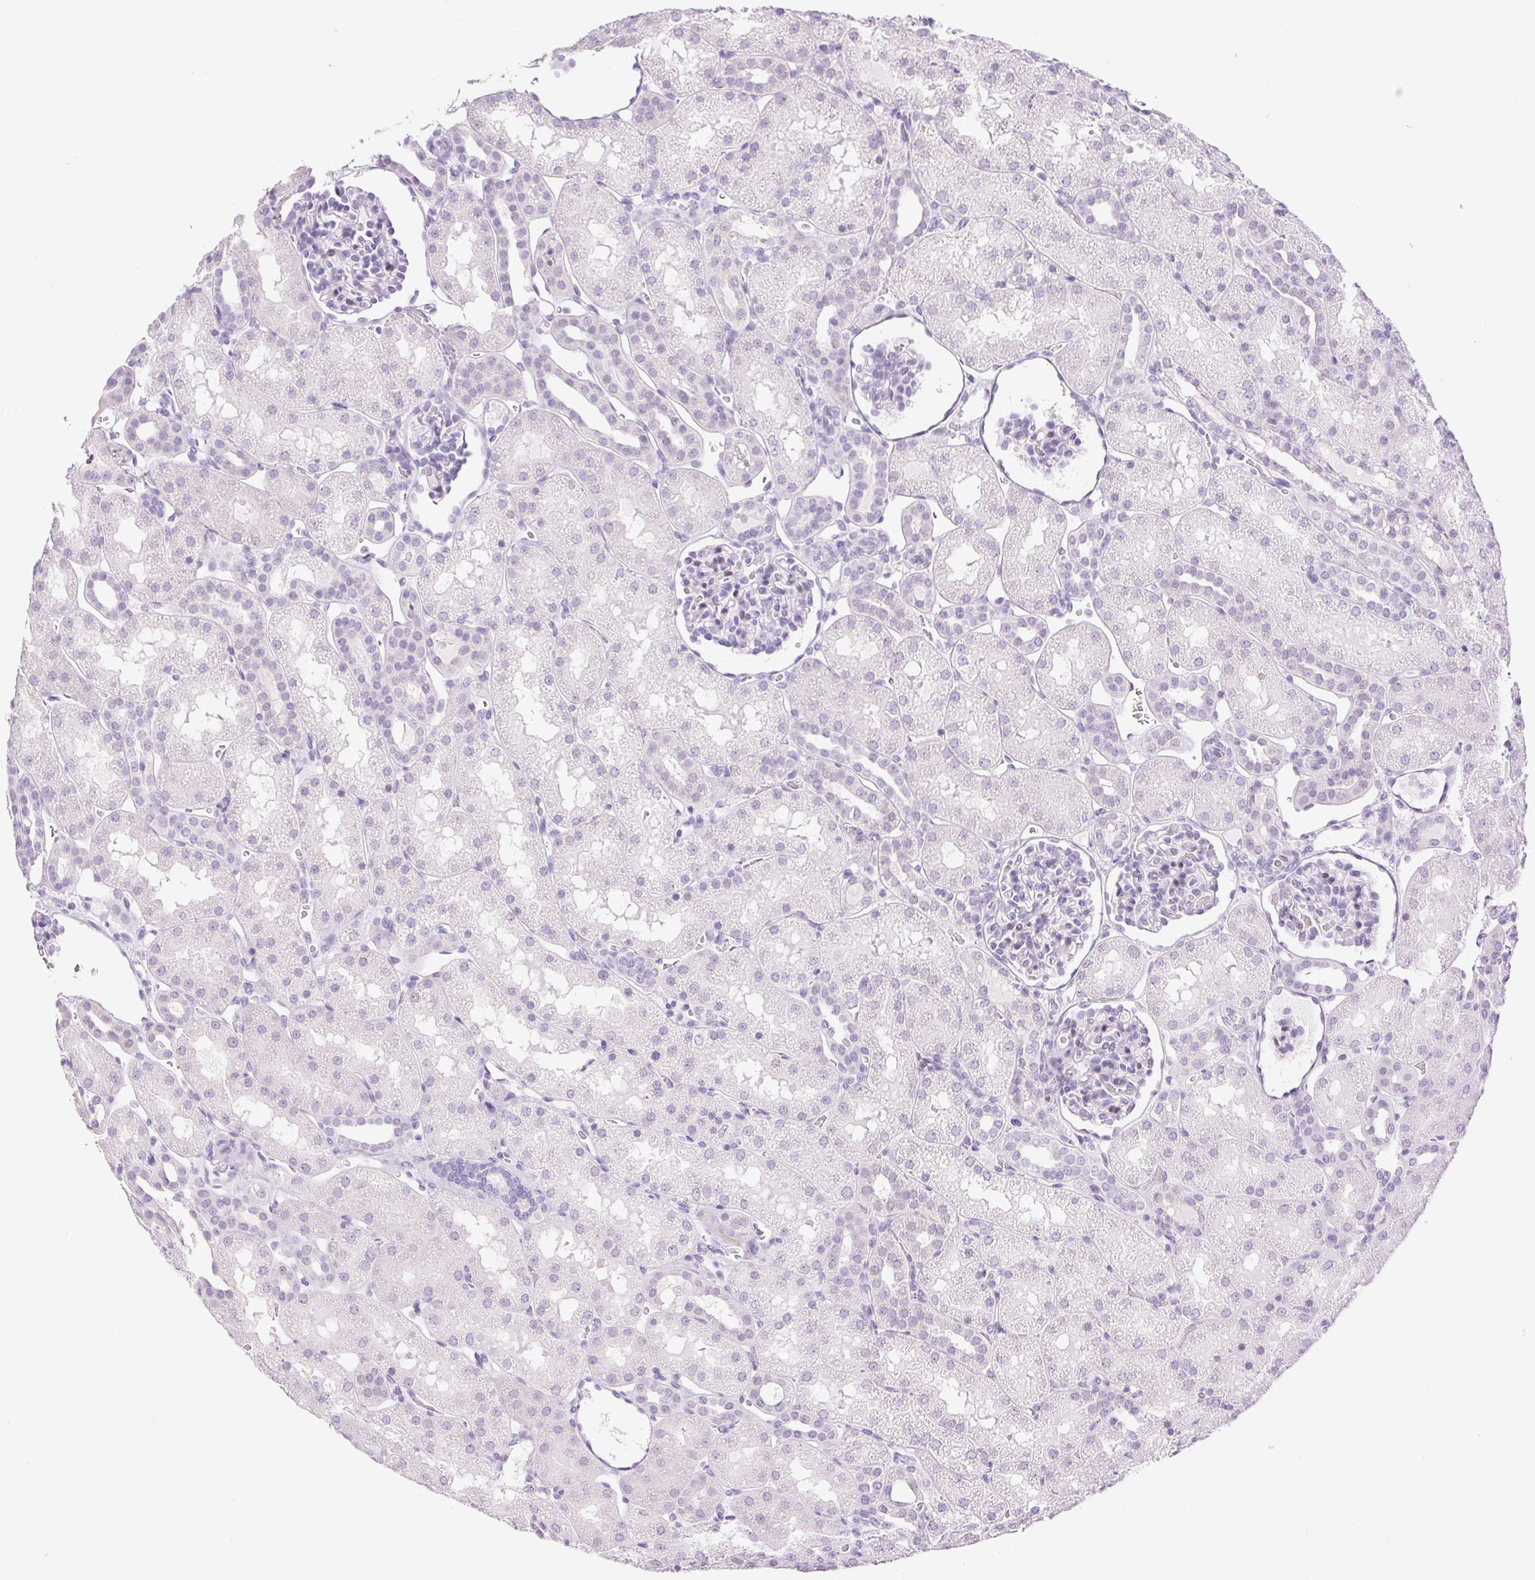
{"staining": {"intensity": "negative", "quantity": "none", "location": "none"}, "tissue": "kidney", "cell_type": "Cells in glomeruli", "image_type": "normal", "snomed": [{"axis": "morphology", "description": "Normal tissue, NOS"}, {"axis": "topography", "description": "Kidney"}], "caption": "A high-resolution micrograph shows IHC staining of normal kidney, which demonstrates no significant positivity in cells in glomeruli.", "gene": "SP140L", "patient": {"sex": "male", "age": 2}}